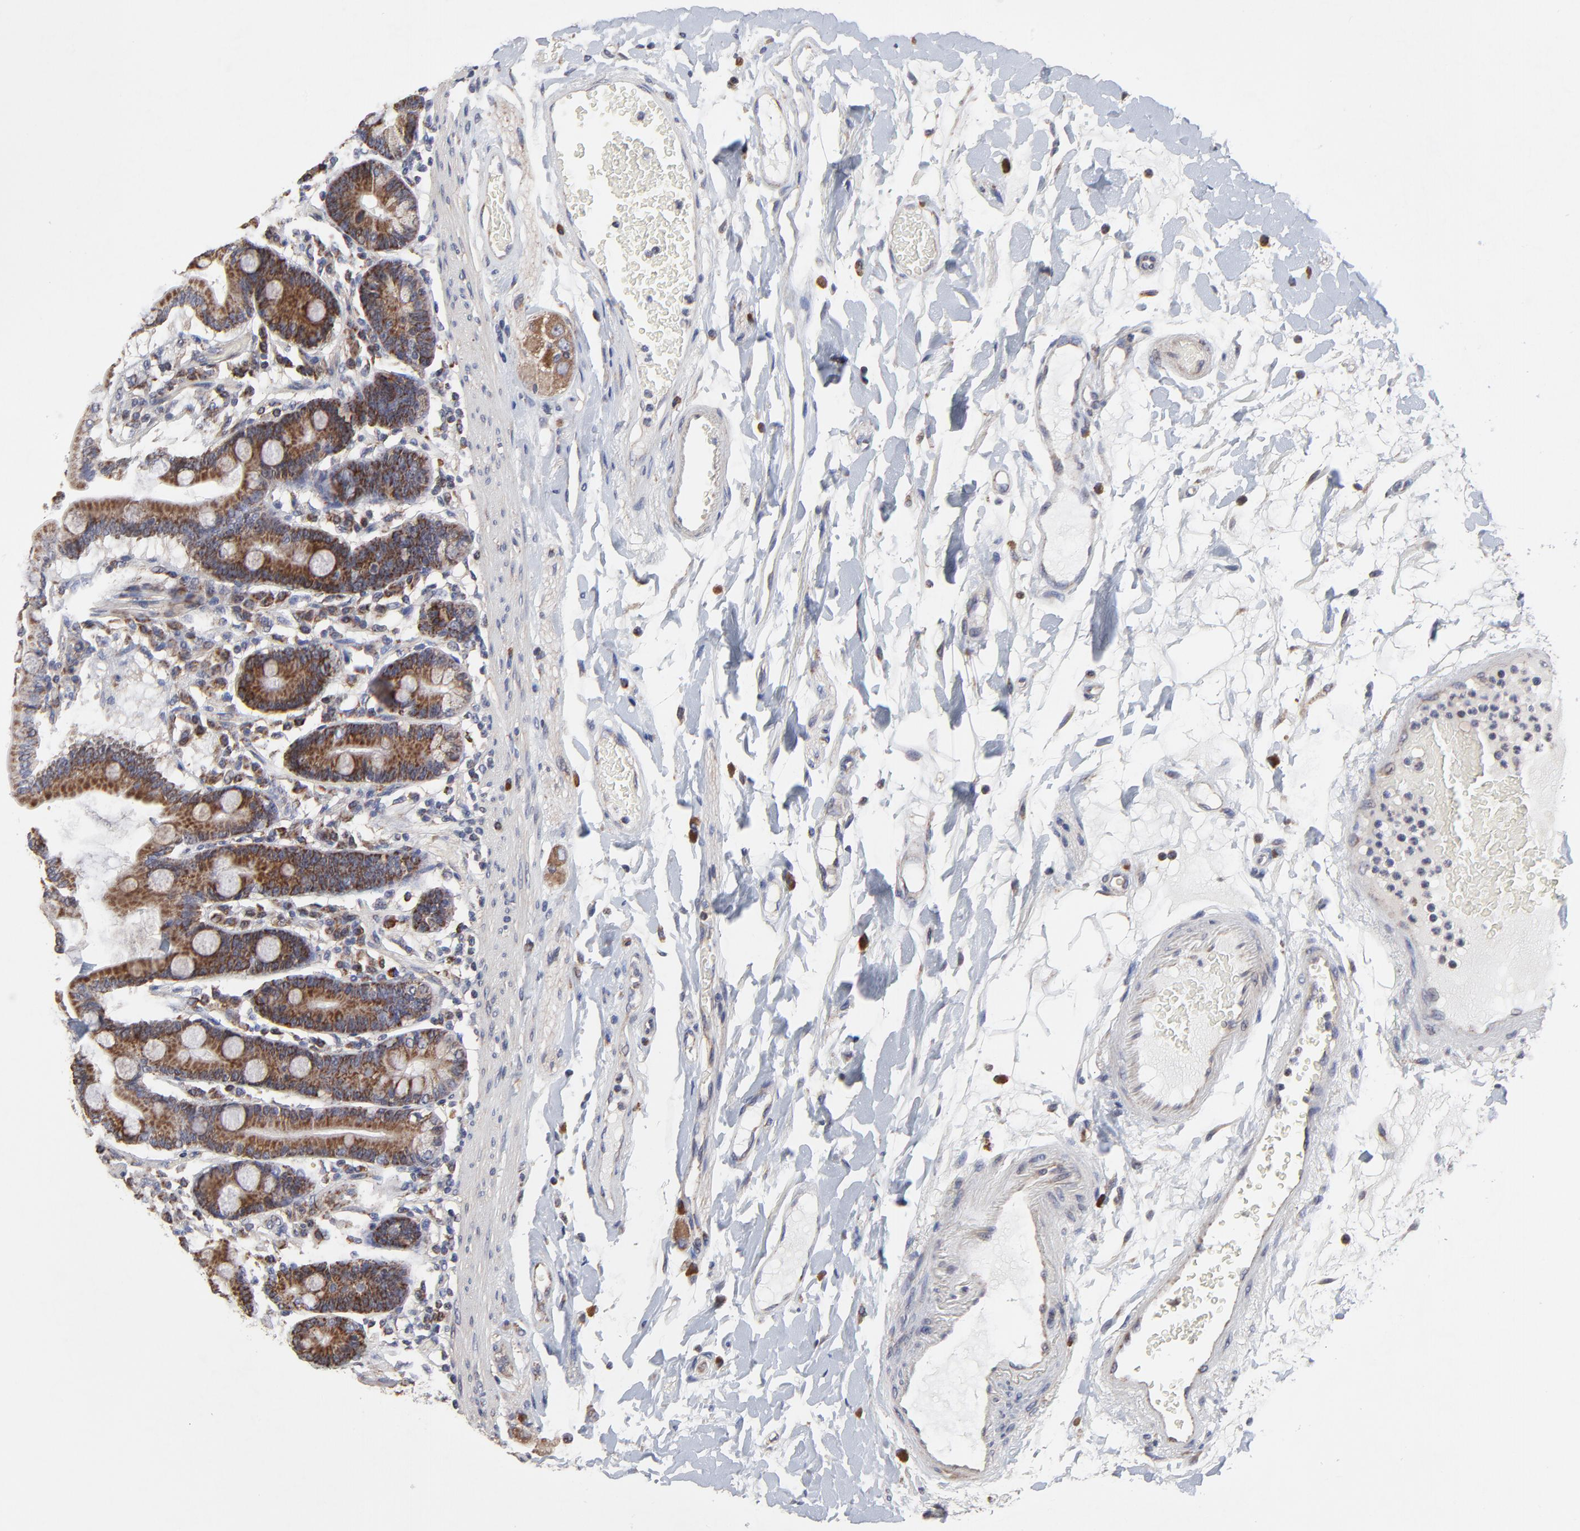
{"staining": {"intensity": "moderate", "quantity": ">75%", "location": "cytoplasmic/membranous"}, "tissue": "duodenum", "cell_type": "Glandular cells", "image_type": "normal", "snomed": [{"axis": "morphology", "description": "Normal tissue, NOS"}, {"axis": "topography", "description": "Duodenum"}], "caption": "Duodenum stained with DAB immunohistochemistry shows medium levels of moderate cytoplasmic/membranous positivity in about >75% of glandular cells.", "gene": "ZNF550", "patient": {"sex": "female", "age": 64}}